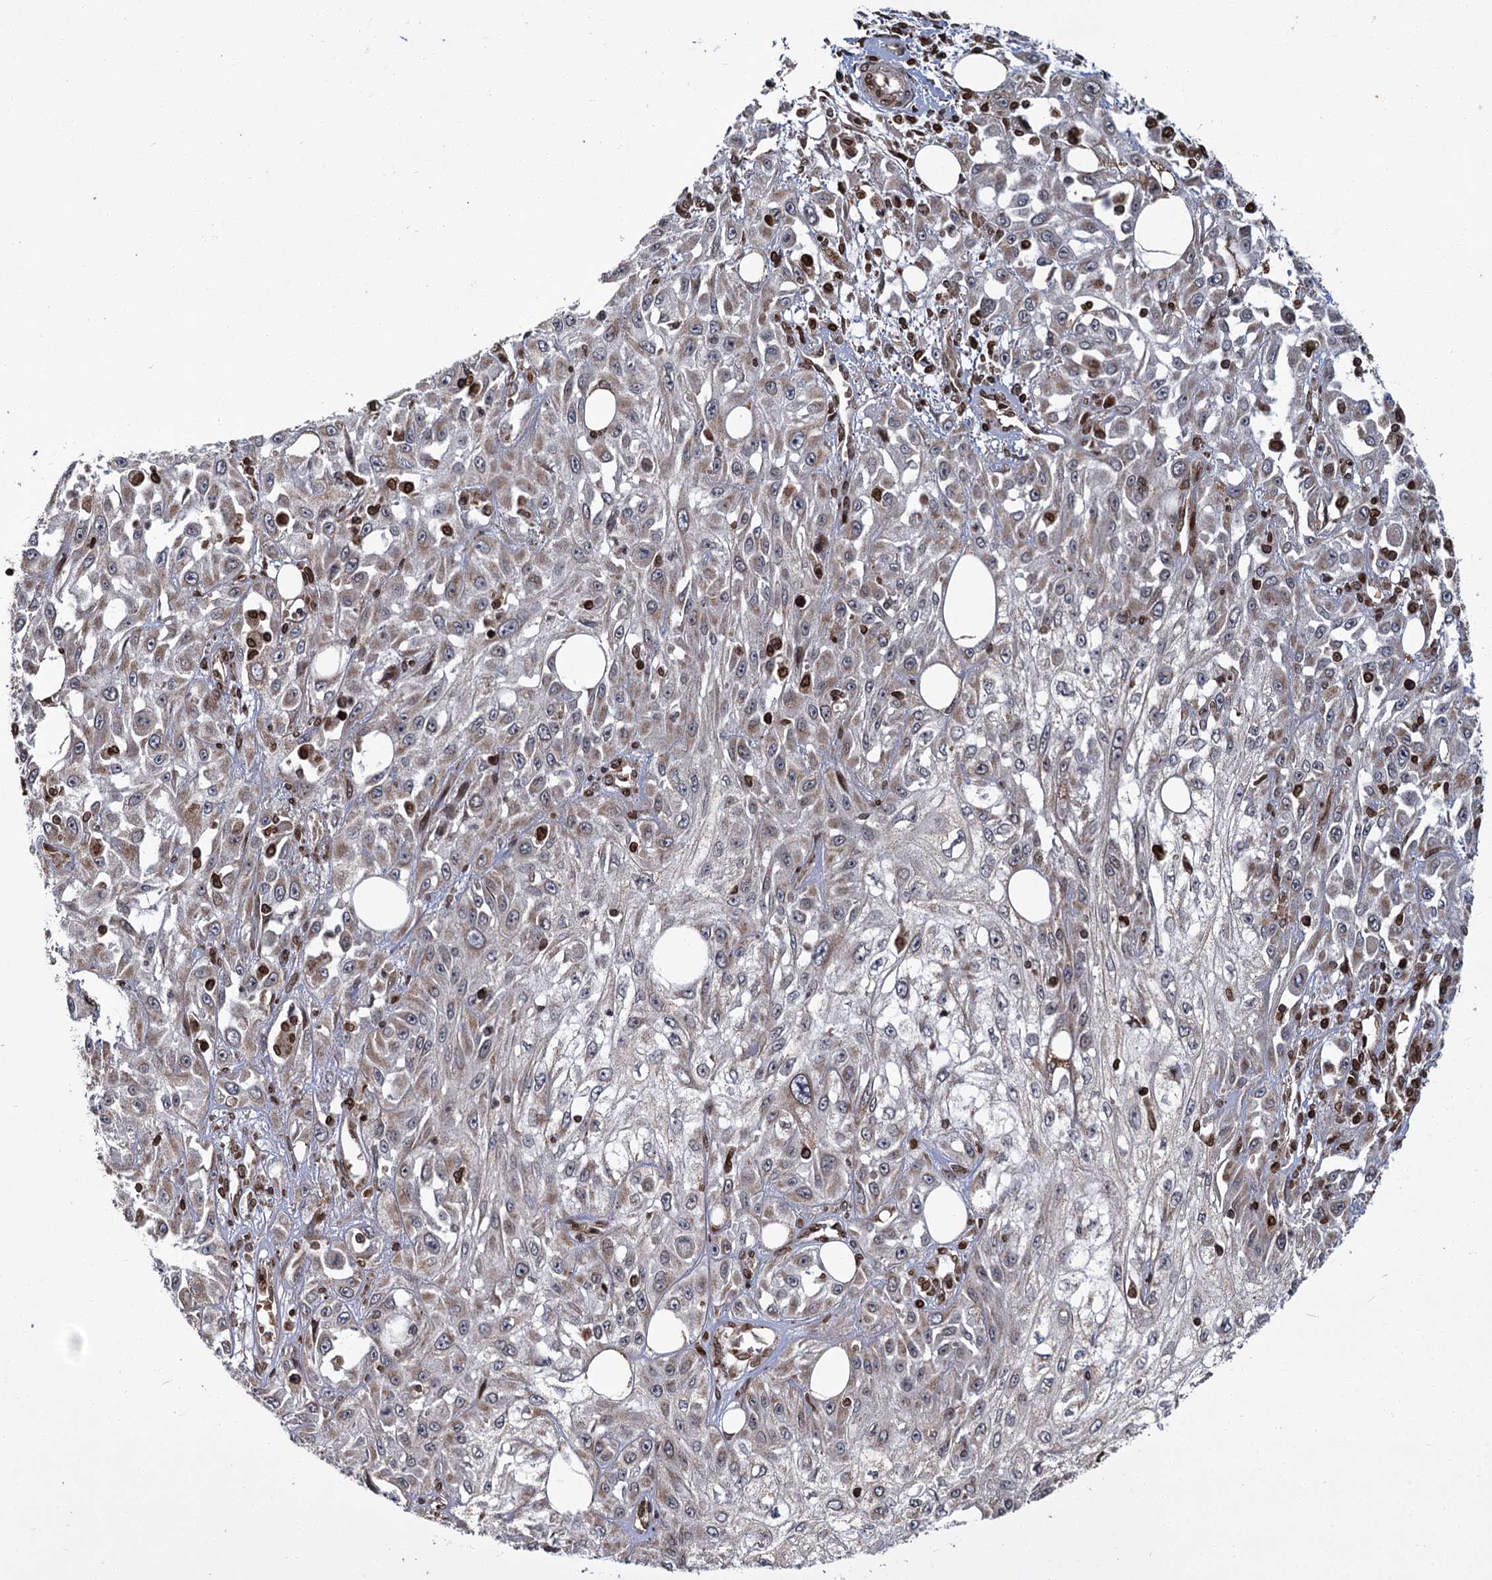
{"staining": {"intensity": "weak", "quantity": "25%-75%", "location": "cytoplasmic/membranous"}, "tissue": "skin cancer", "cell_type": "Tumor cells", "image_type": "cancer", "snomed": [{"axis": "morphology", "description": "Squamous cell carcinoma, NOS"}, {"axis": "morphology", "description": "Squamous cell carcinoma, metastatic, NOS"}, {"axis": "topography", "description": "Skin"}, {"axis": "topography", "description": "Lymph node"}], "caption": "Weak cytoplasmic/membranous positivity for a protein is seen in approximately 25%-75% of tumor cells of skin cancer using immunohistochemistry (IHC).", "gene": "CFAP46", "patient": {"sex": "male", "age": 75}}